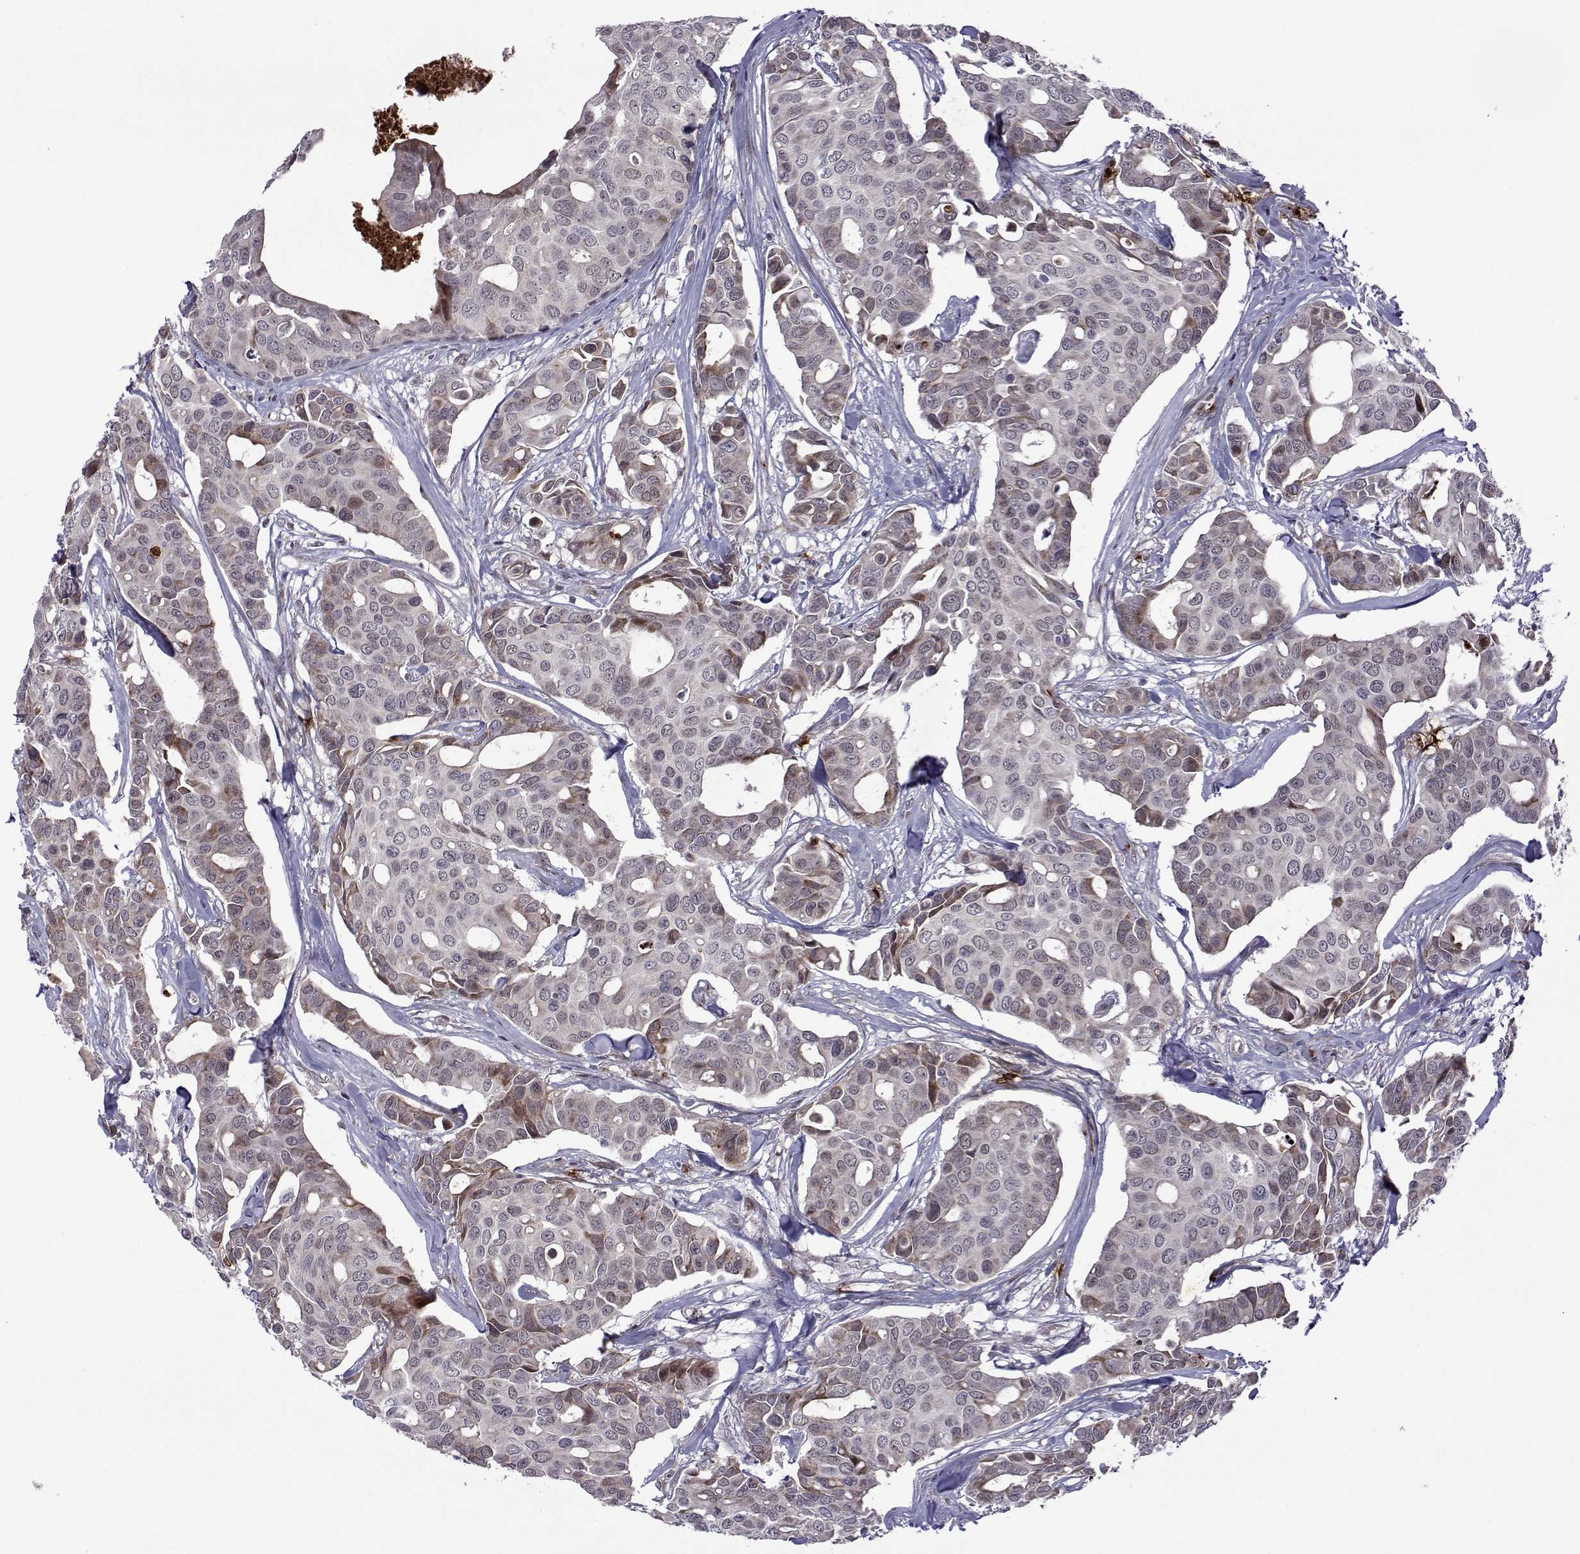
{"staining": {"intensity": "moderate", "quantity": "<25%", "location": "nuclear"}, "tissue": "breast cancer", "cell_type": "Tumor cells", "image_type": "cancer", "snomed": [{"axis": "morphology", "description": "Duct carcinoma"}, {"axis": "topography", "description": "Breast"}], "caption": "This is an image of IHC staining of breast cancer (invasive ductal carcinoma), which shows moderate staining in the nuclear of tumor cells.", "gene": "EFCAB3", "patient": {"sex": "female", "age": 54}}